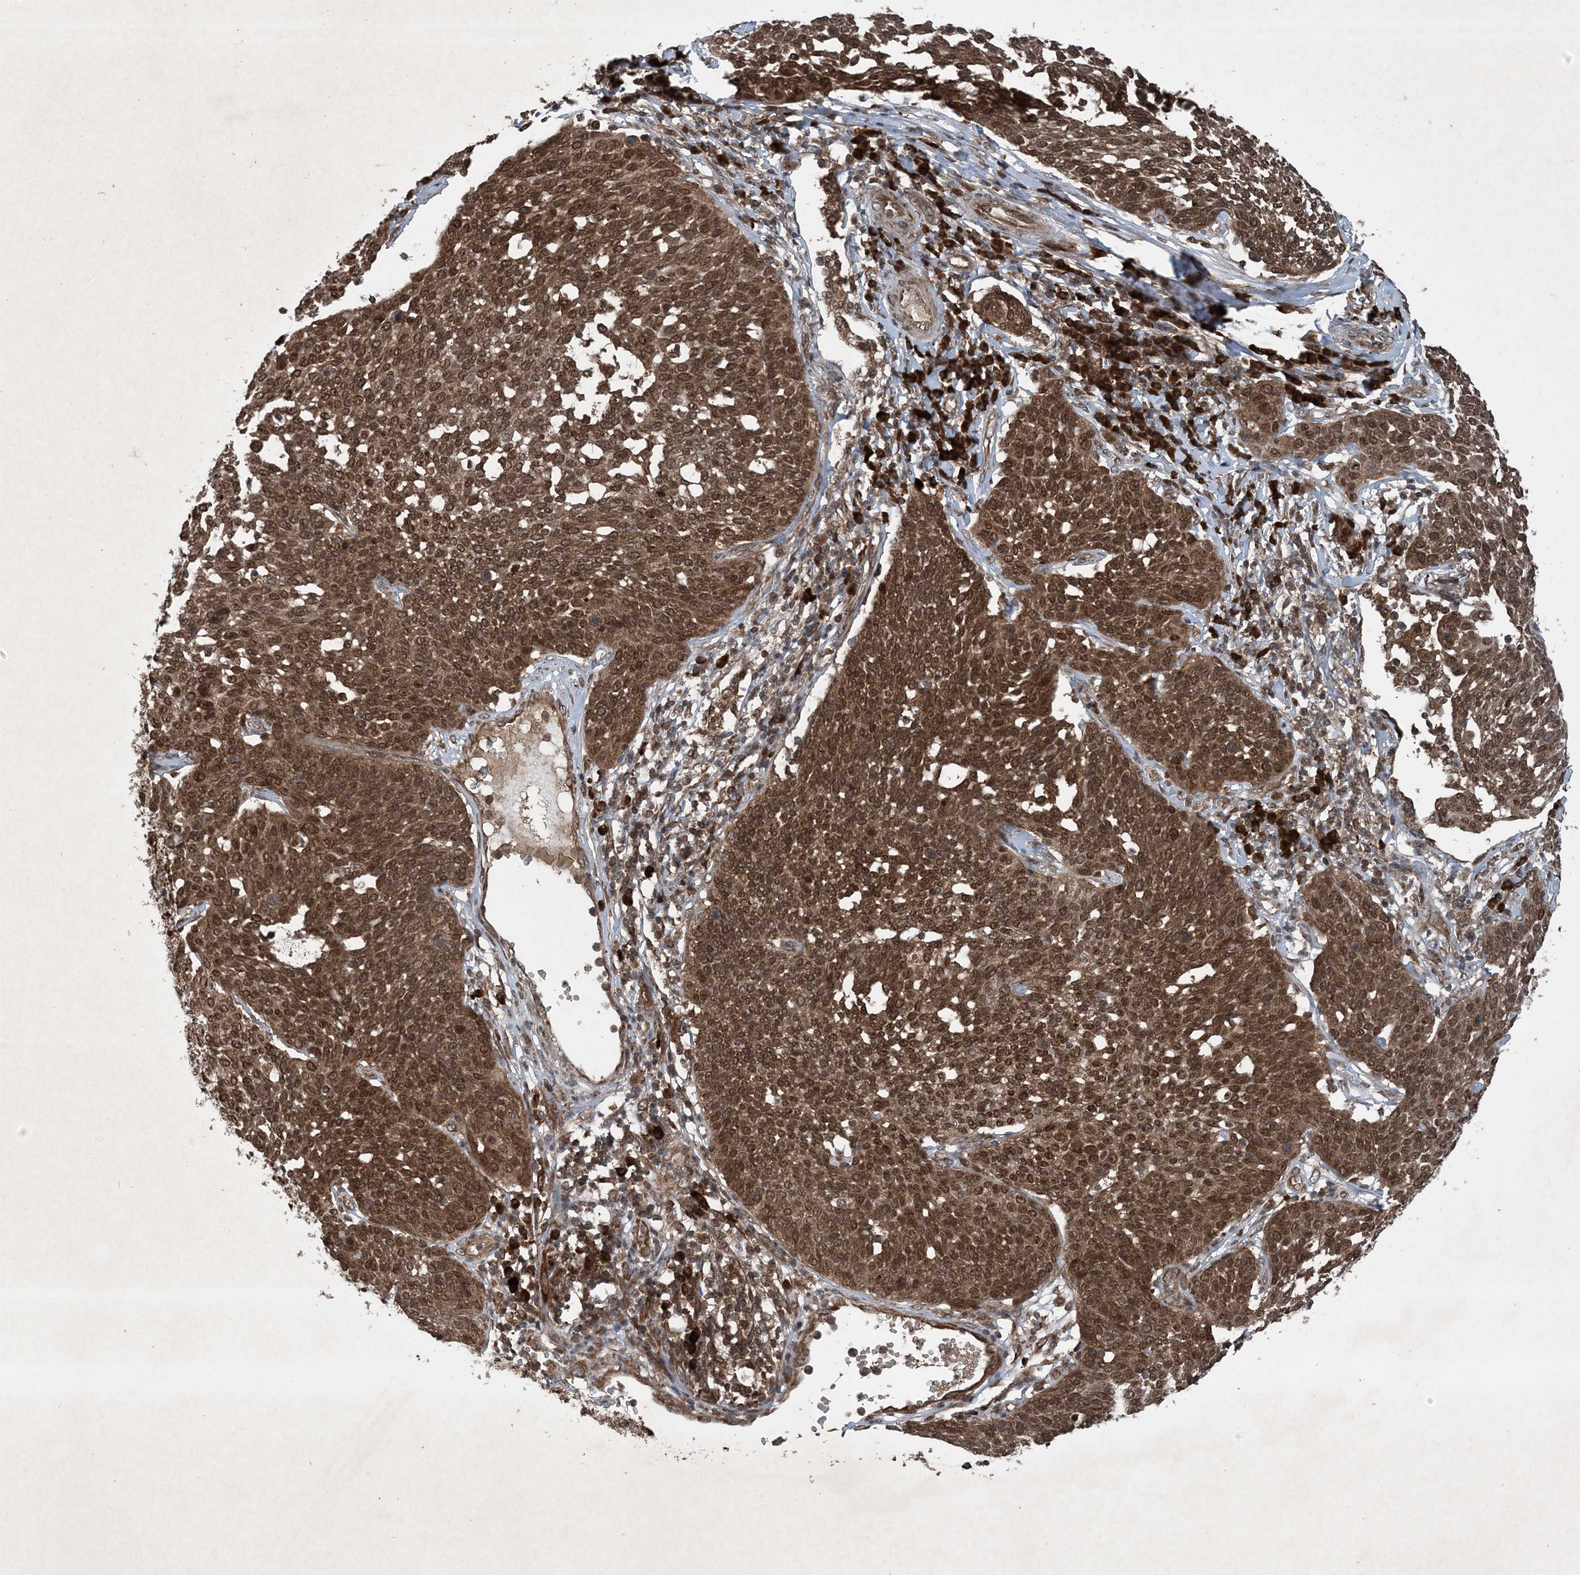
{"staining": {"intensity": "strong", "quantity": ">75%", "location": "cytoplasmic/membranous,nuclear"}, "tissue": "cervical cancer", "cell_type": "Tumor cells", "image_type": "cancer", "snomed": [{"axis": "morphology", "description": "Squamous cell carcinoma, NOS"}, {"axis": "topography", "description": "Cervix"}], "caption": "Strong cytoplasmic/membranous and nuclear positivity is seen in about >75% of tumor cells in cervical squamous cell carcinoma.", "gene": "GNG5", "patient": {"sex": "female", "age": 34}}